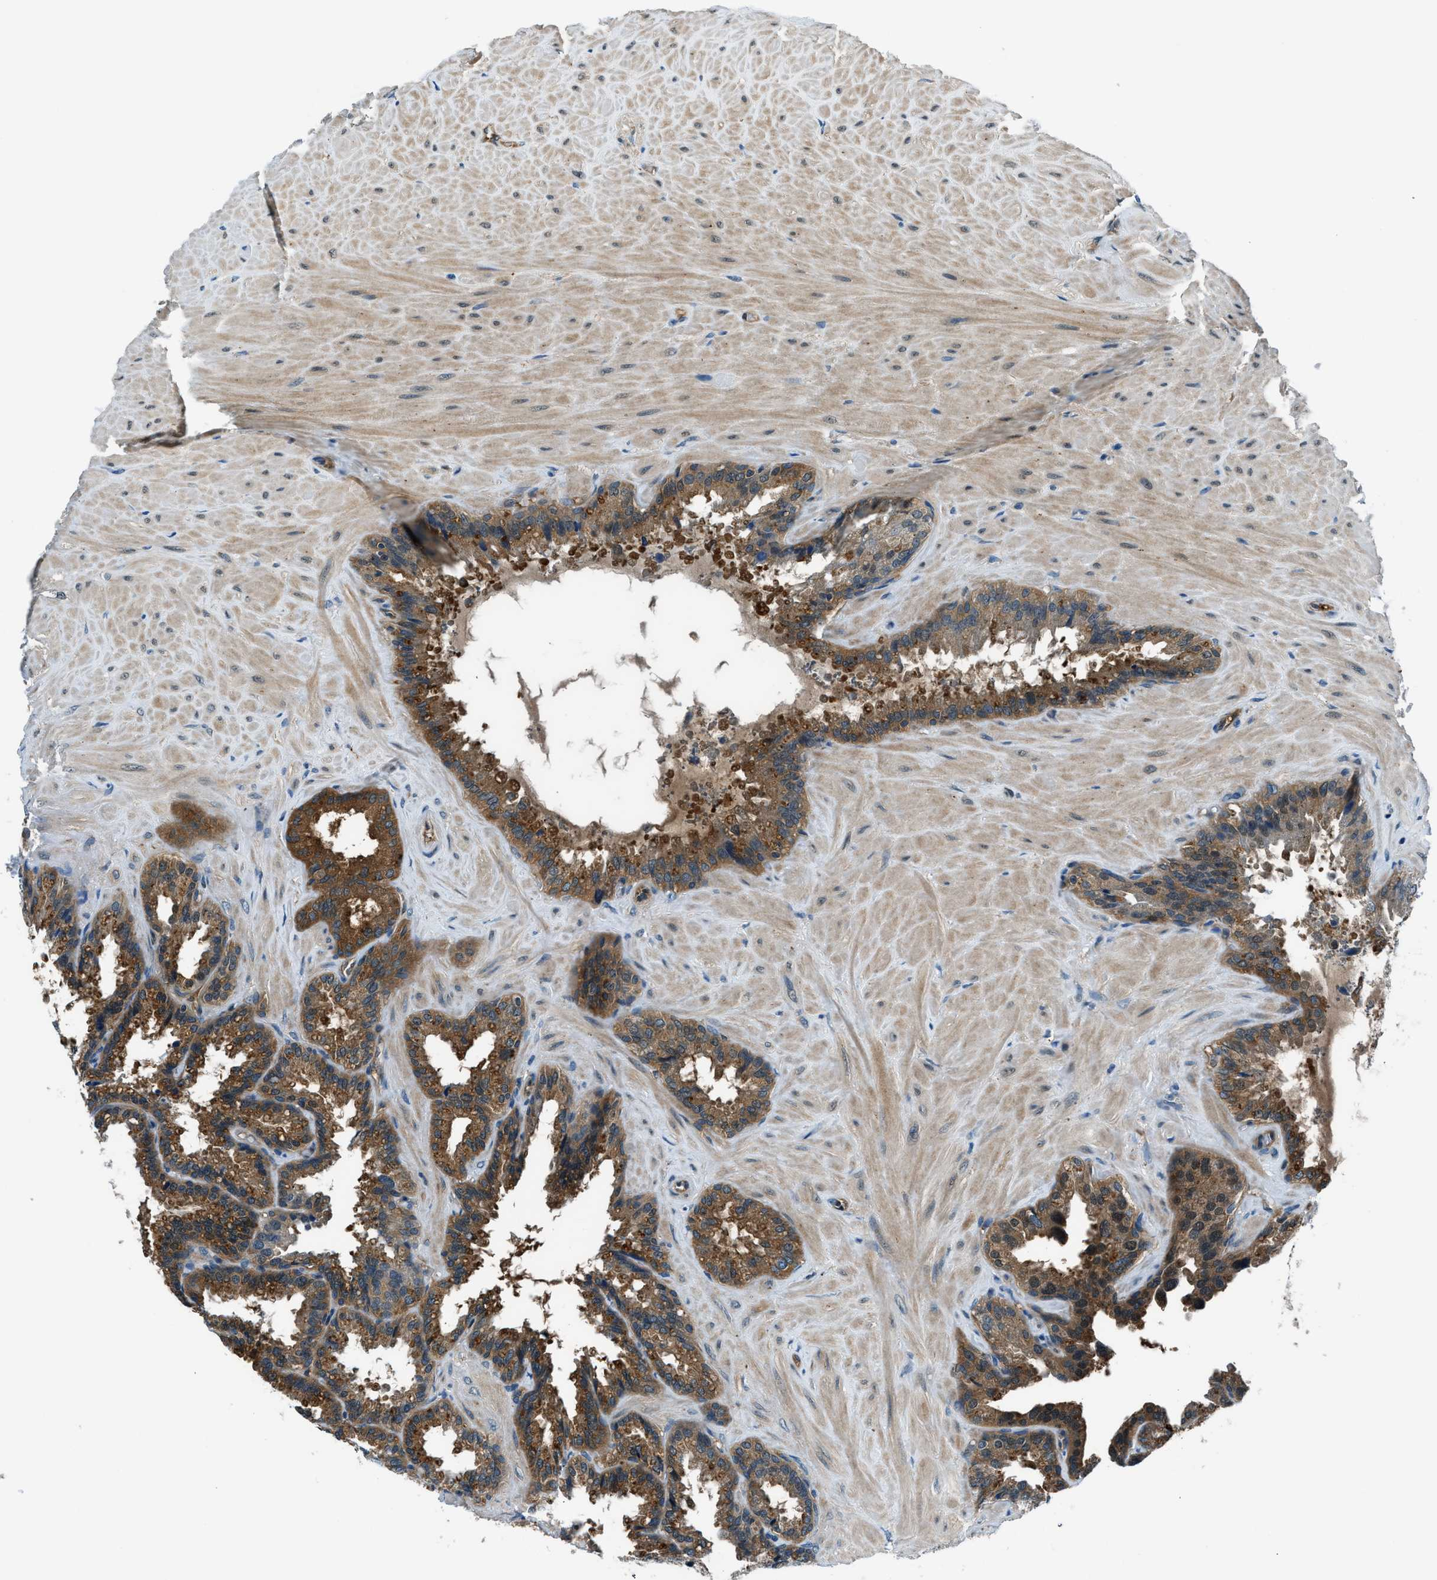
{"staining": {"intensity": "moderate", "quantity": ">75%", "location": "cytoplasmic/membranous"}, "tissue": "seminal vesicle", "cell_type": "Glandular cells", "image_type": "normal", "snomed": [{"axis": "morphology", "description": "Normal tissue, NOS"}, {"axis": "topography", "description": "Seminal veicle"}], "caption": "High-power microscopy captured an immunohistochemistry micrograph of benign seminal vesicle, revealing moderate cytoplasmic/membranous positivity in approximately >75% of glandular cells. (Brightfield microscopy of DAB IHC at high magnification).", "gene": "SLC19A2", "patient": {"sex": "male", "age": 46}}